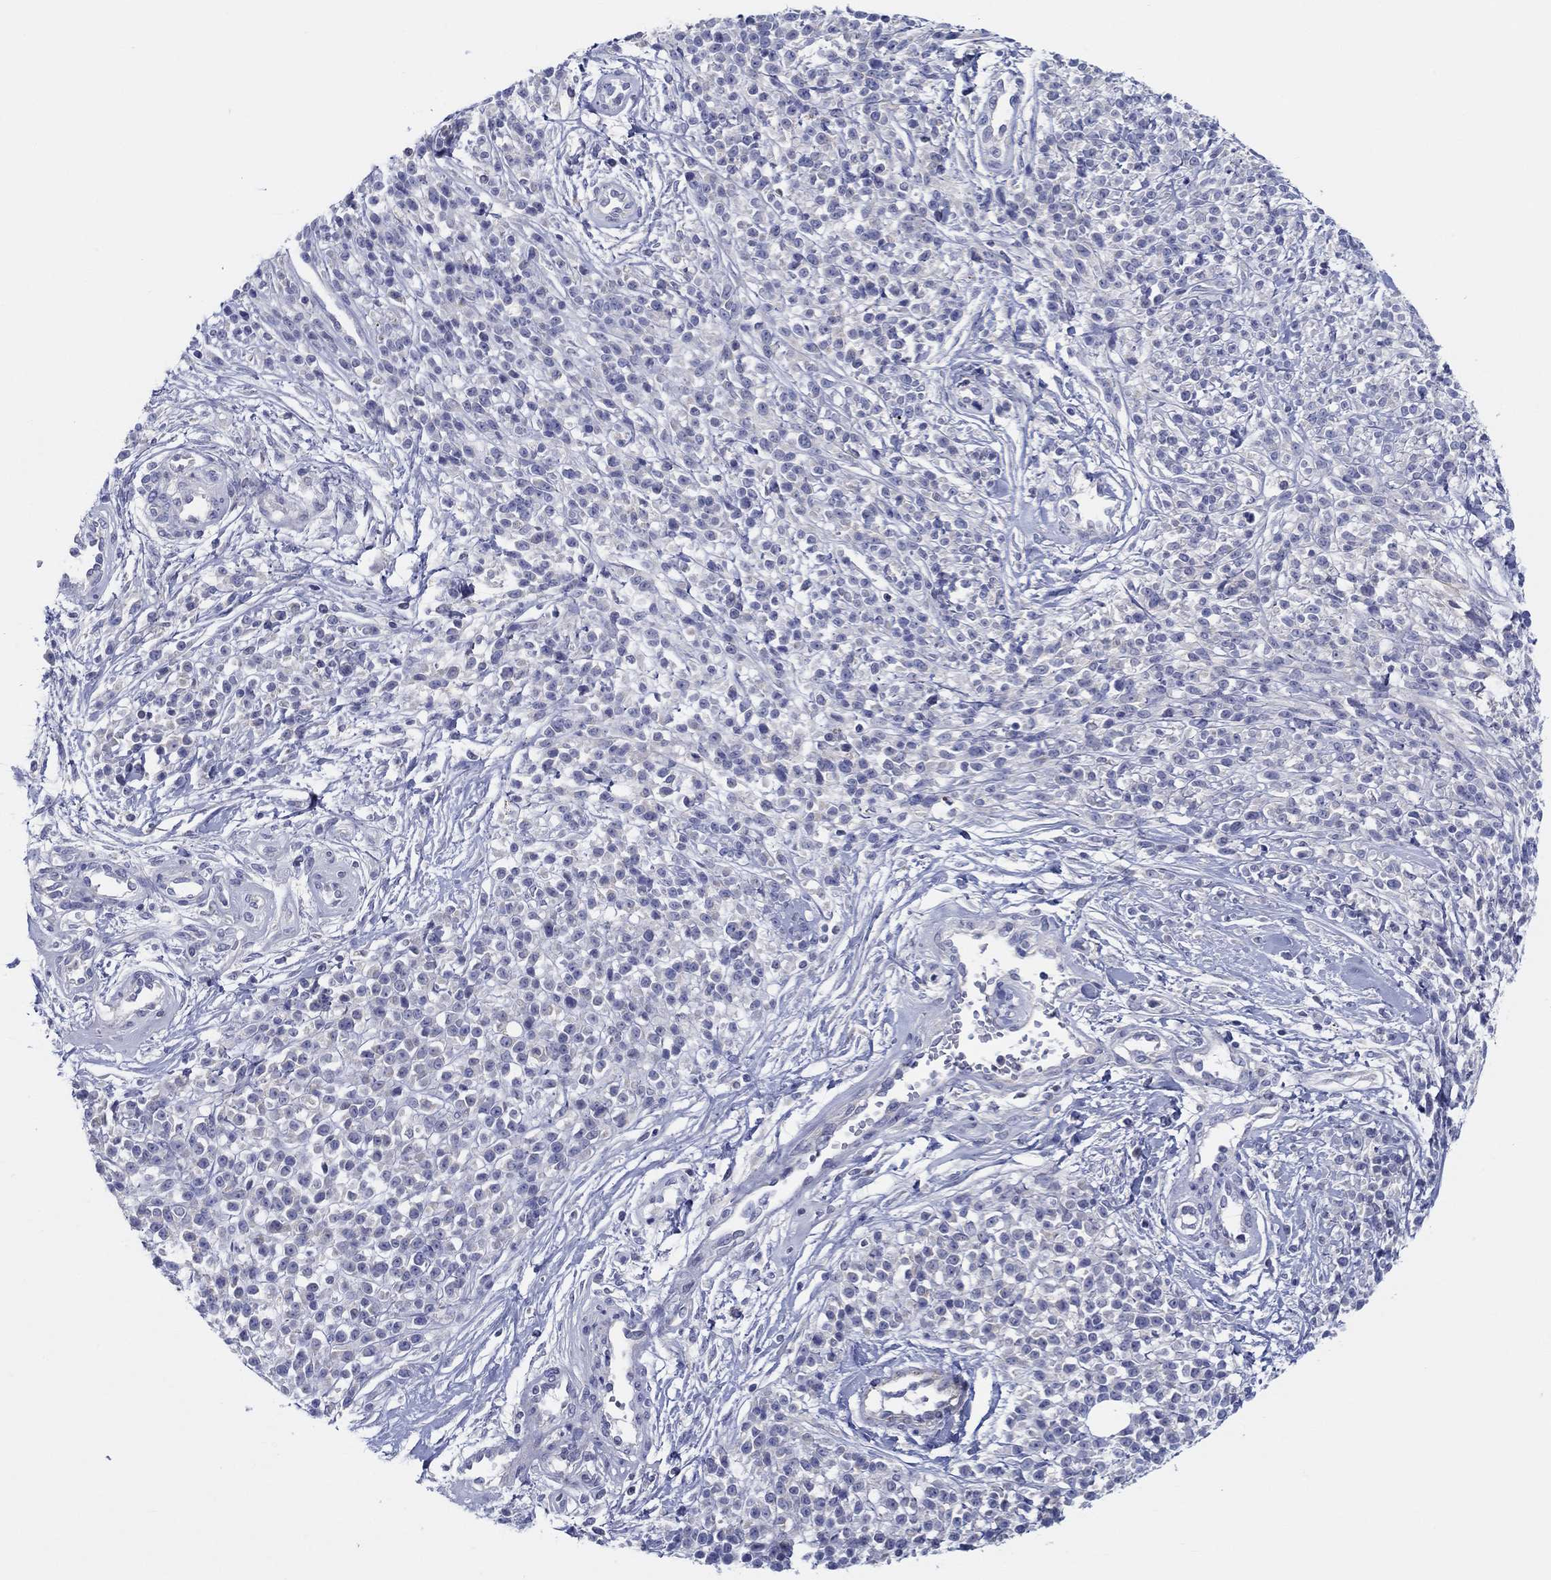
{"staining": {"intensity": "negative", "quantity": "none", "location": "none"}, "tissue": "melanoma", "cell_type": "Tumor cells", "image_type": "cancer", "snomed": [{"axis": "morphology", "description": "Malignant melanoma, NOS"}, {"axis": "topography", "description": "Skin"}, {"axis": "topography", "description": "Skin of trunk"}], "caption": "IHC of human melanoma shows no positivity in tumor cells.", "gene": "HAPLN4", "patient": {"sex": "male", "age": 74}}